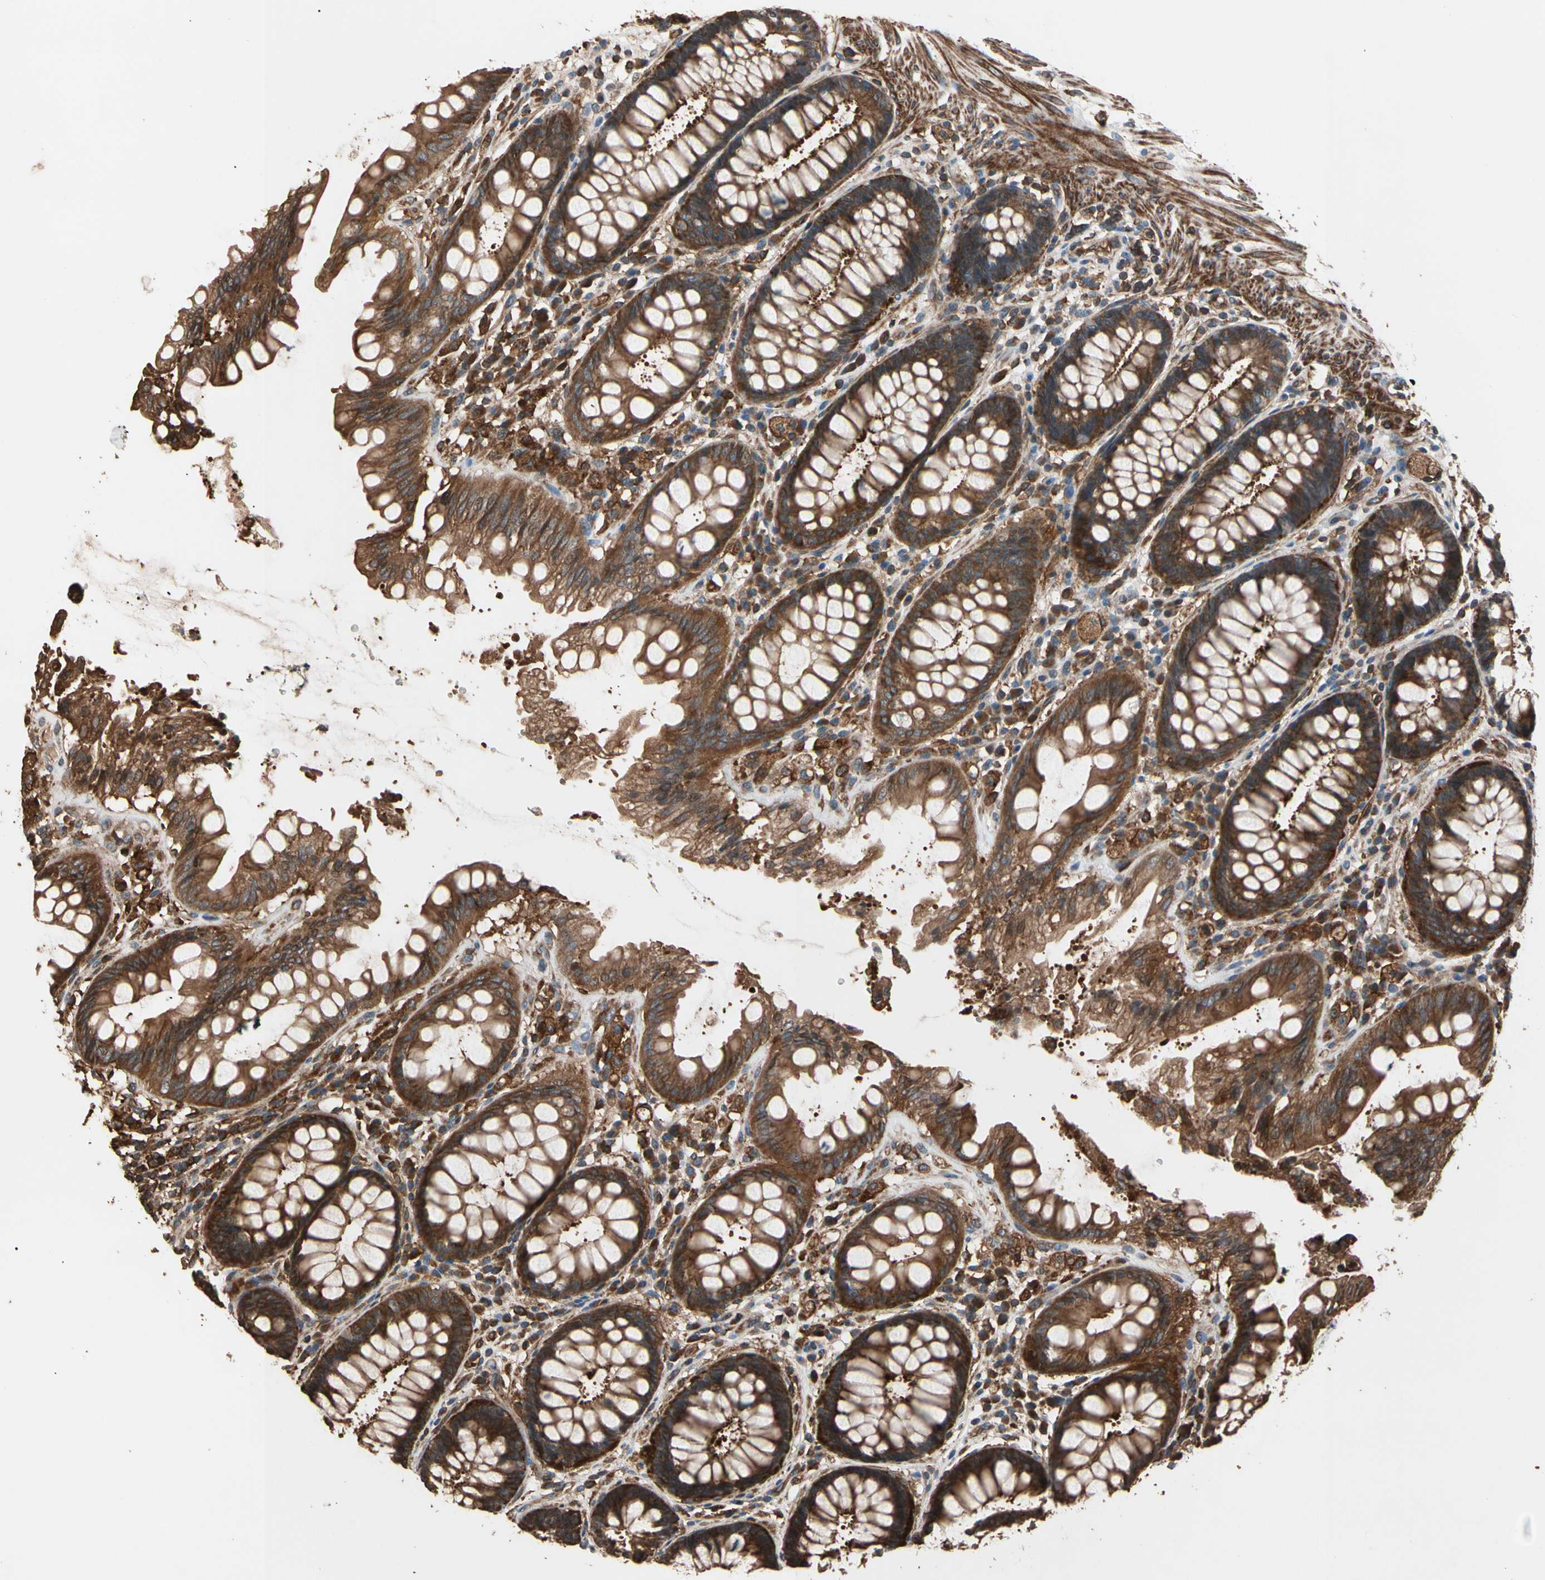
{"staining": {"intensity": "strong", "quantity": ">75%", "location": "cytoplasmic/membranous"}, "tissue": "rectum", "cell_type": "Glandular cells", "image_type": "normal", "snomed": [{"axis": "morphology", "description": "Normal tissue, NOS"}, {"axis": "topography", "description": "Rectum"}], "caption": "Protein staining of benign rectum demonstrates strong cytoplasmic/membranous expression in approximately >75% of glandular cells.", "gene": "AGBL2", "patient": {"sex": "female", "age": 46}}